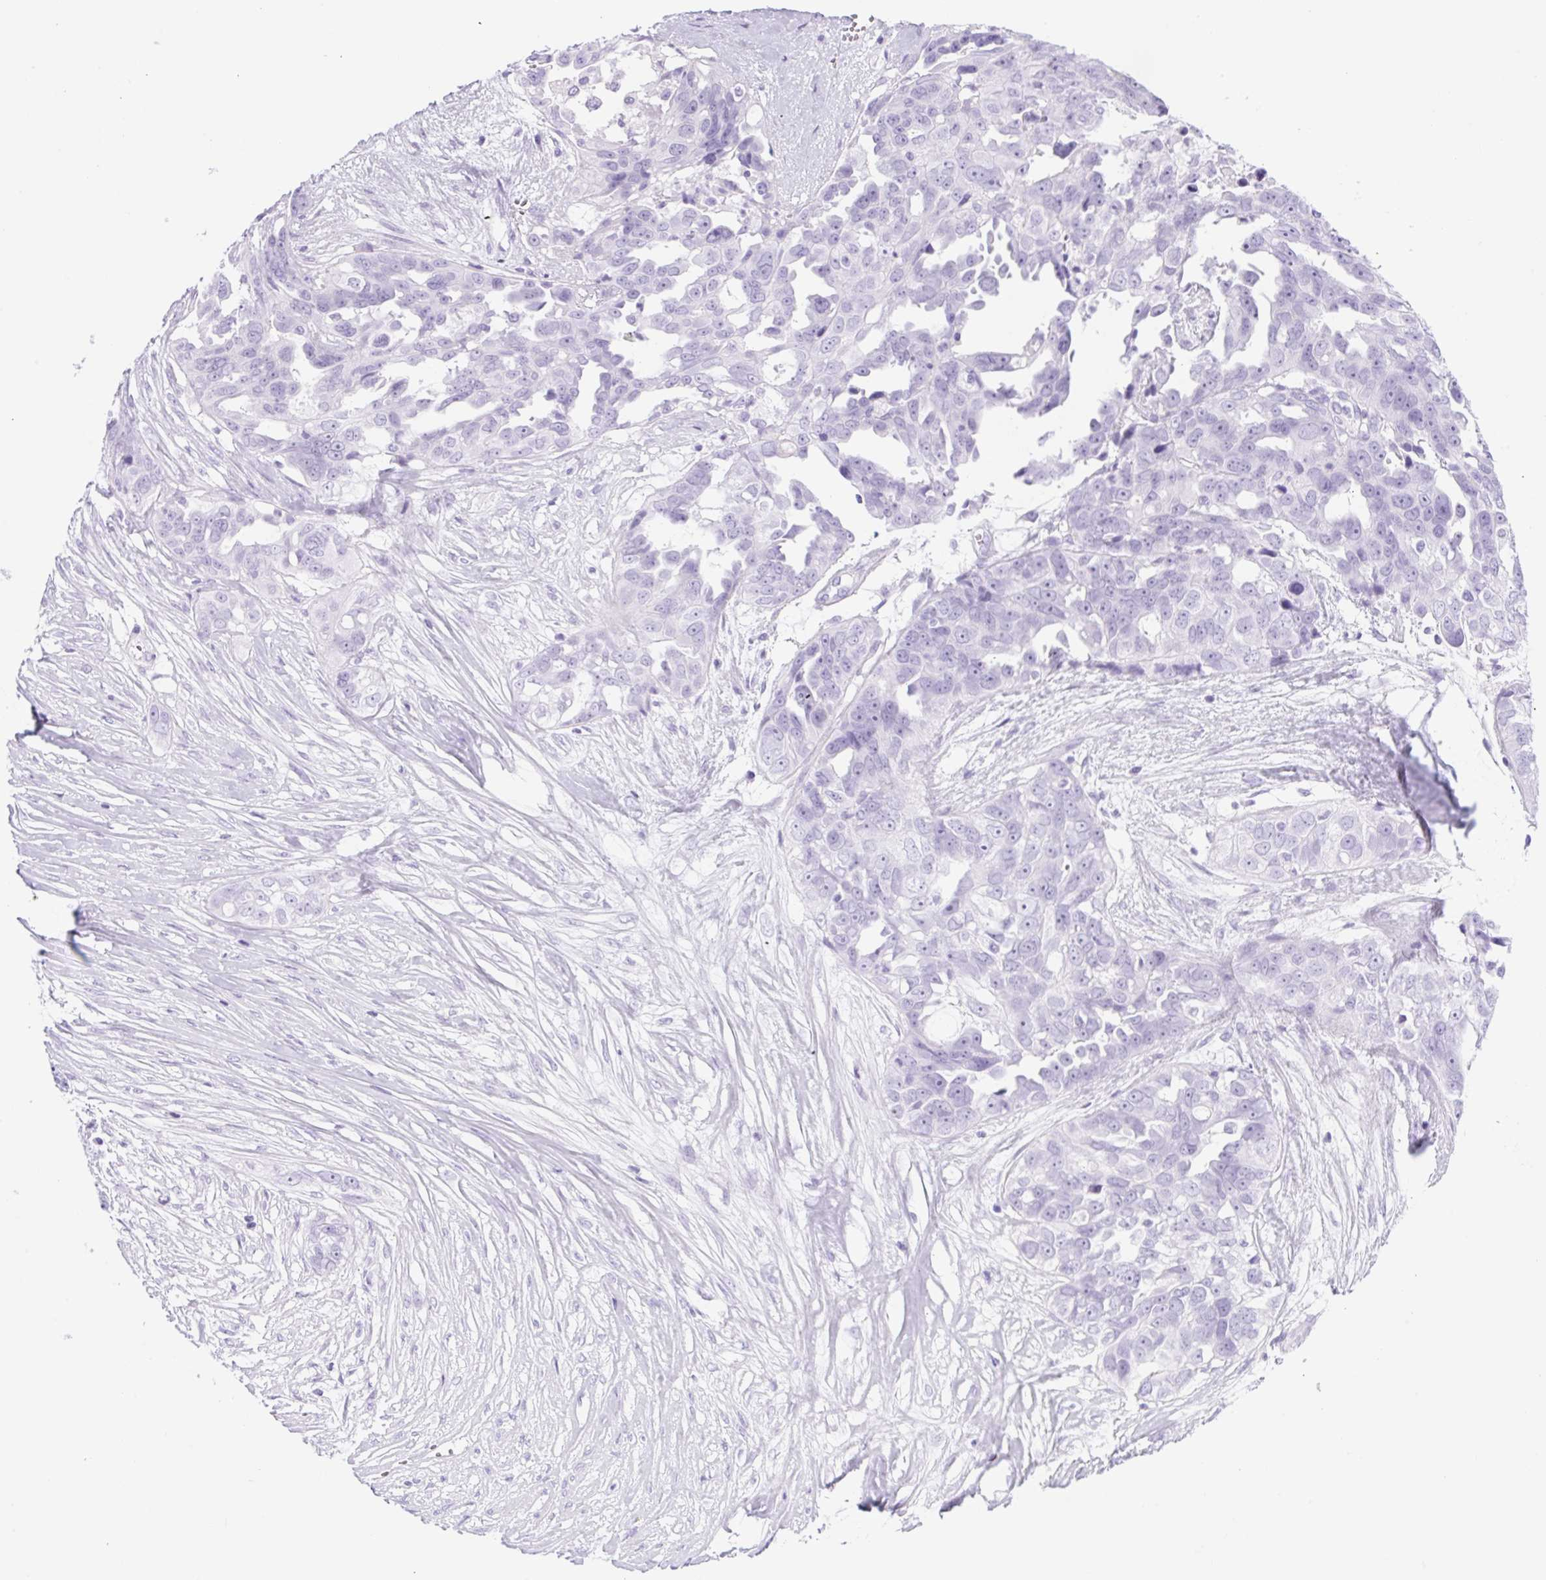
{"staining": {"intensity": "negative", "quantity": "none", "location": "none"}, "tissue": "ovarian cancer", "cell_type": "Tumor cells", "image_type": "cancer", "snomed": [{"axis": "morphology", "description": "Carcinoma, endometroid"}, {"axis": "topography", "description": "Ovary"}], "caption": "Immunohistochemistry (IHC) micrograph of human ovarian cancer stained for a protein (brown), which reveals no positivity in tumor cells.", "gene": "SPACA5B", "patient": {"sex": "female", "age": 70}}